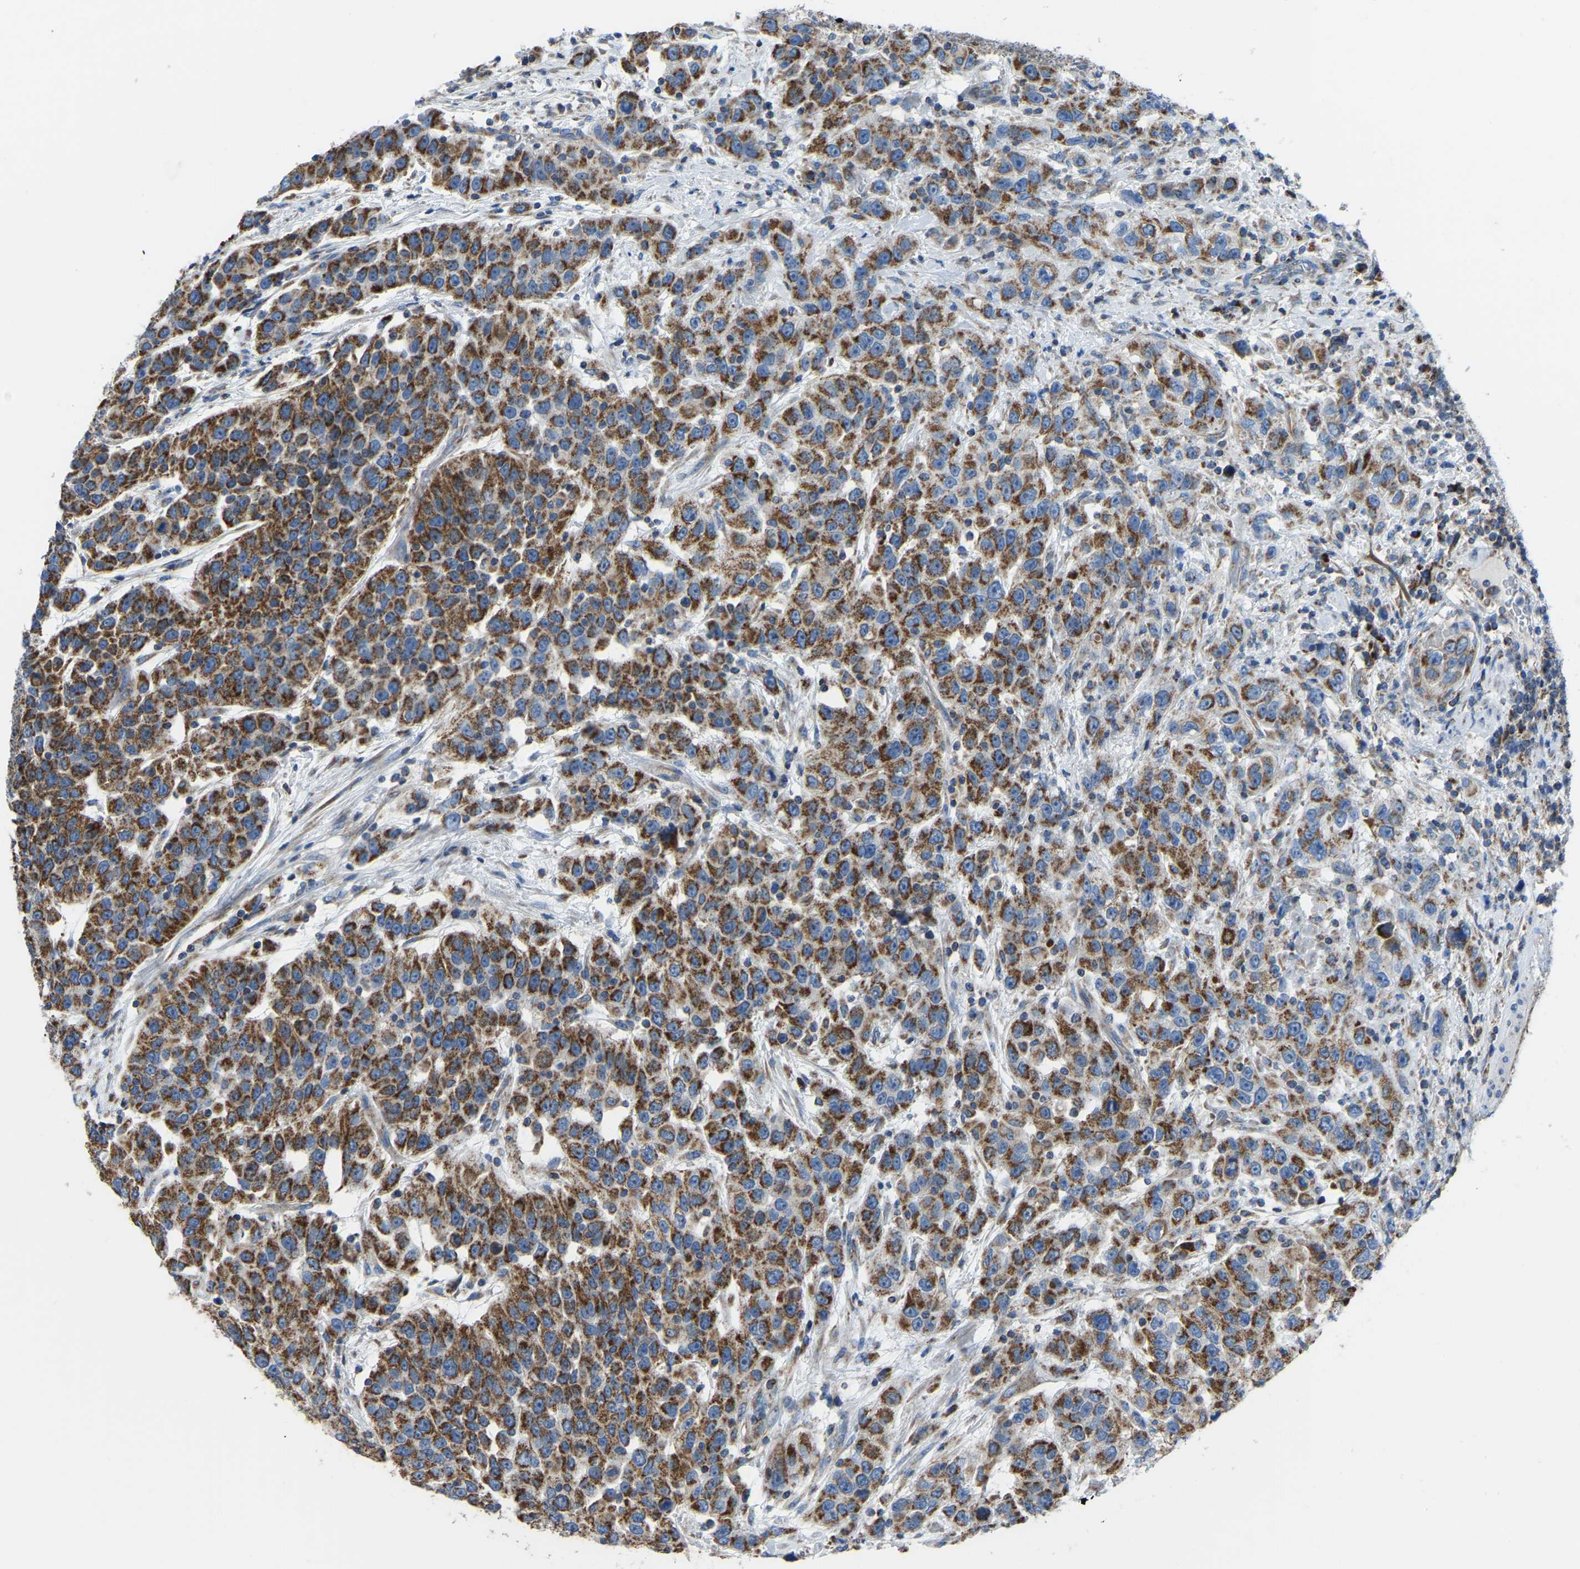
{"staining": {"intensity": "strong", "quantity": ">75%", "location": "cytoplasmic/membranous"}, "tissue": "urothelial cancer", "cell_type": "Tumor cells", "image_type": "cancer", "snomed": [{"axis": "morphology", "description": "Urothelial carcinoma, High grade"}, {"axis": "topography", "description": "Urinary bladder"}], "caption": "An image of urothelial carcinoma (high-grade) stained for a protein reveals strong cytoplasmic/membranous brown staining in tumor cells.", "gene": "ETFB", "patient": {"sex": "female", "age": 80}}